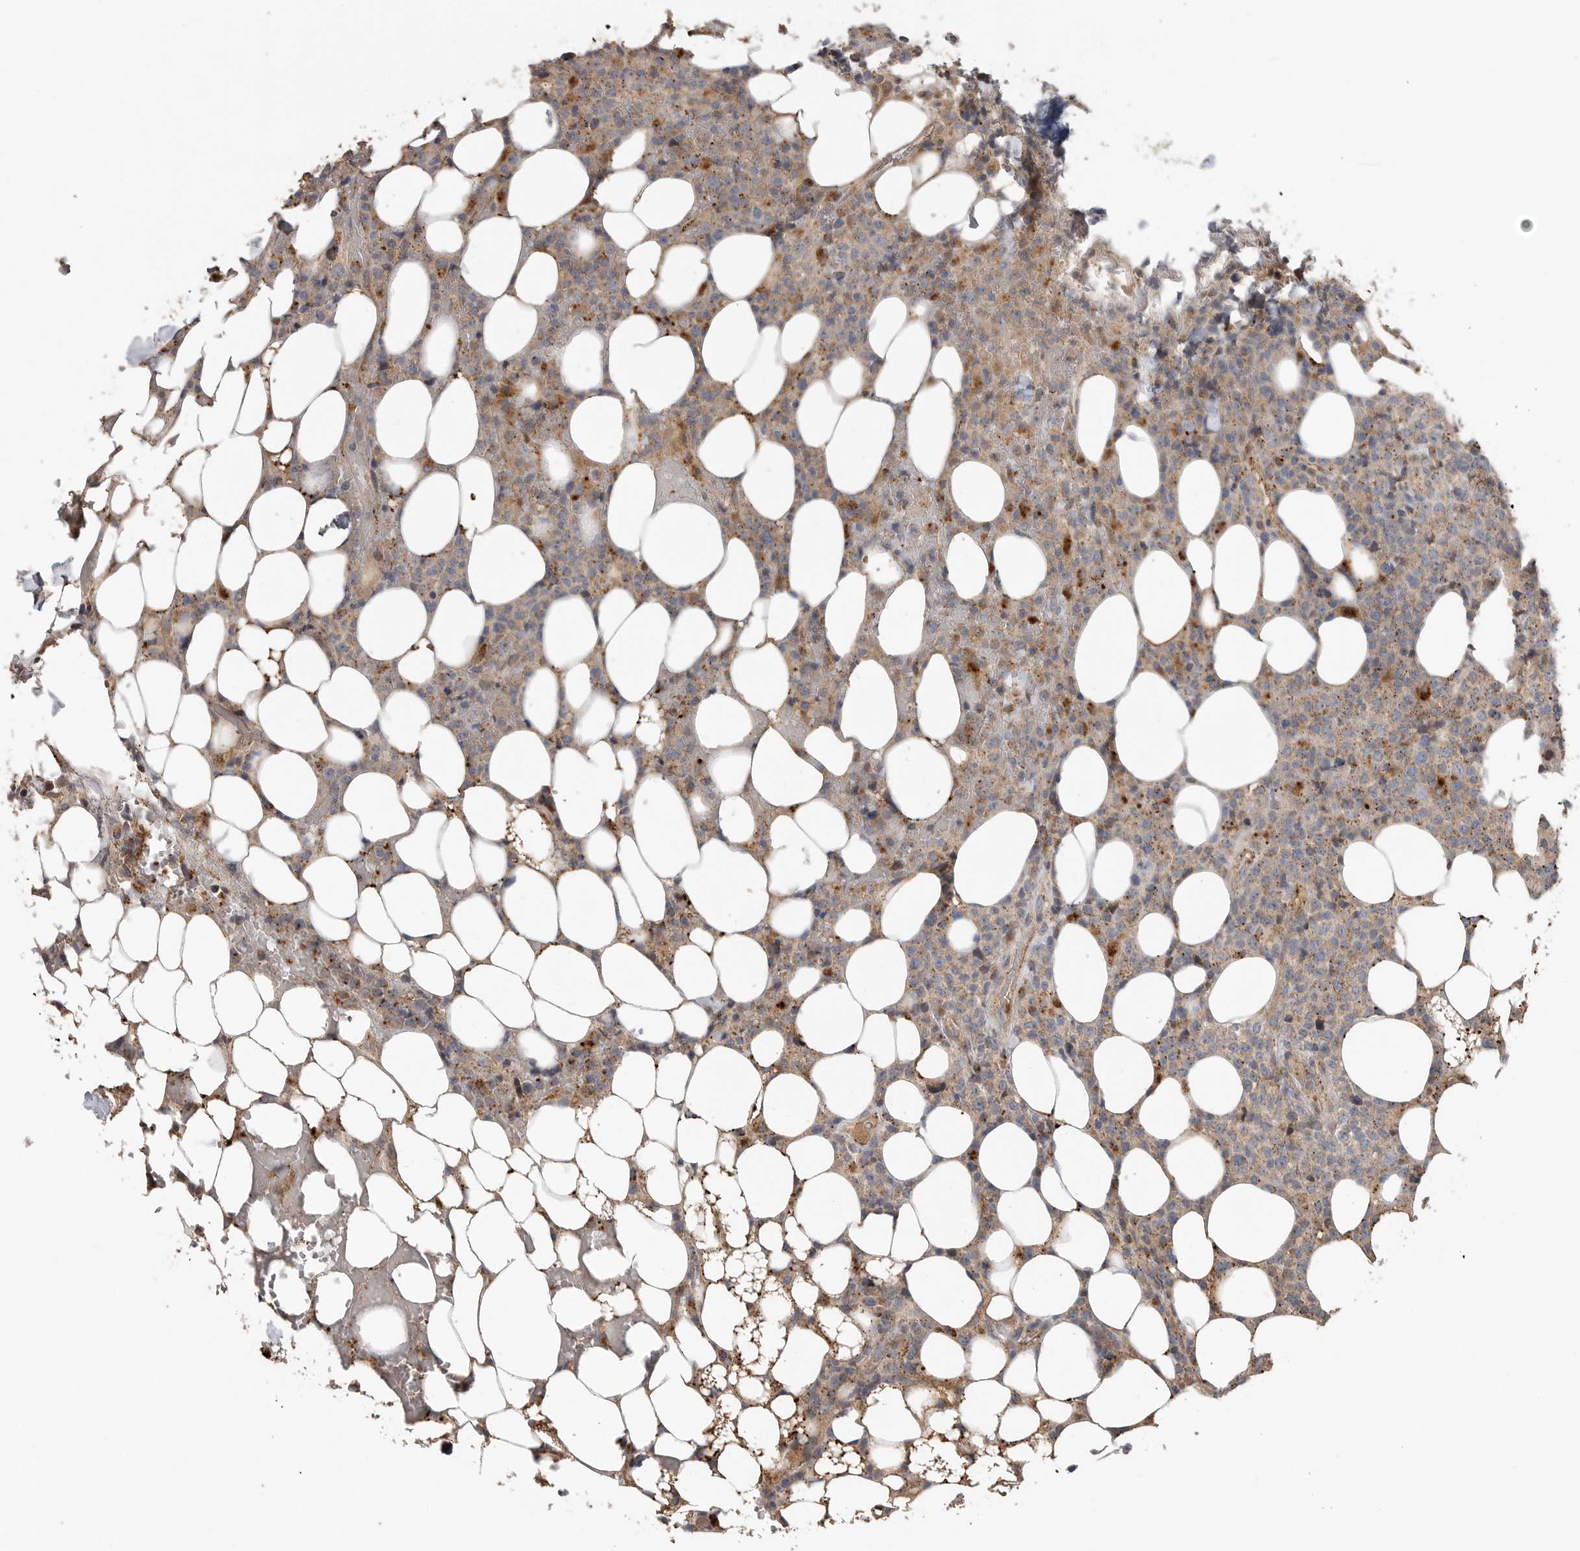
{"staining": {"intensity": "moderate", "quantity": "<25%", "location": "cytoplasmic/membranous"}, "tissue": "lymphoma", "cell_type": "Tumor cells", "image_type": "cancer", "snomed": [{"axis": "morphology", "description": "Malignant lymphoma, non-Hodgkin's type, High grade"}, {"axis": "topography", "description": "Lymph node"}], "caption": "The photomicrograph exhibits staining of malignant lymphoma, non-Hodgkin's type (high-grade), revealing moderate cytoplasmic/membranous protein staining (brown color) within tumor cells.", "gene": "GALNS", "patient": {"sex": "male", "age": 13}}